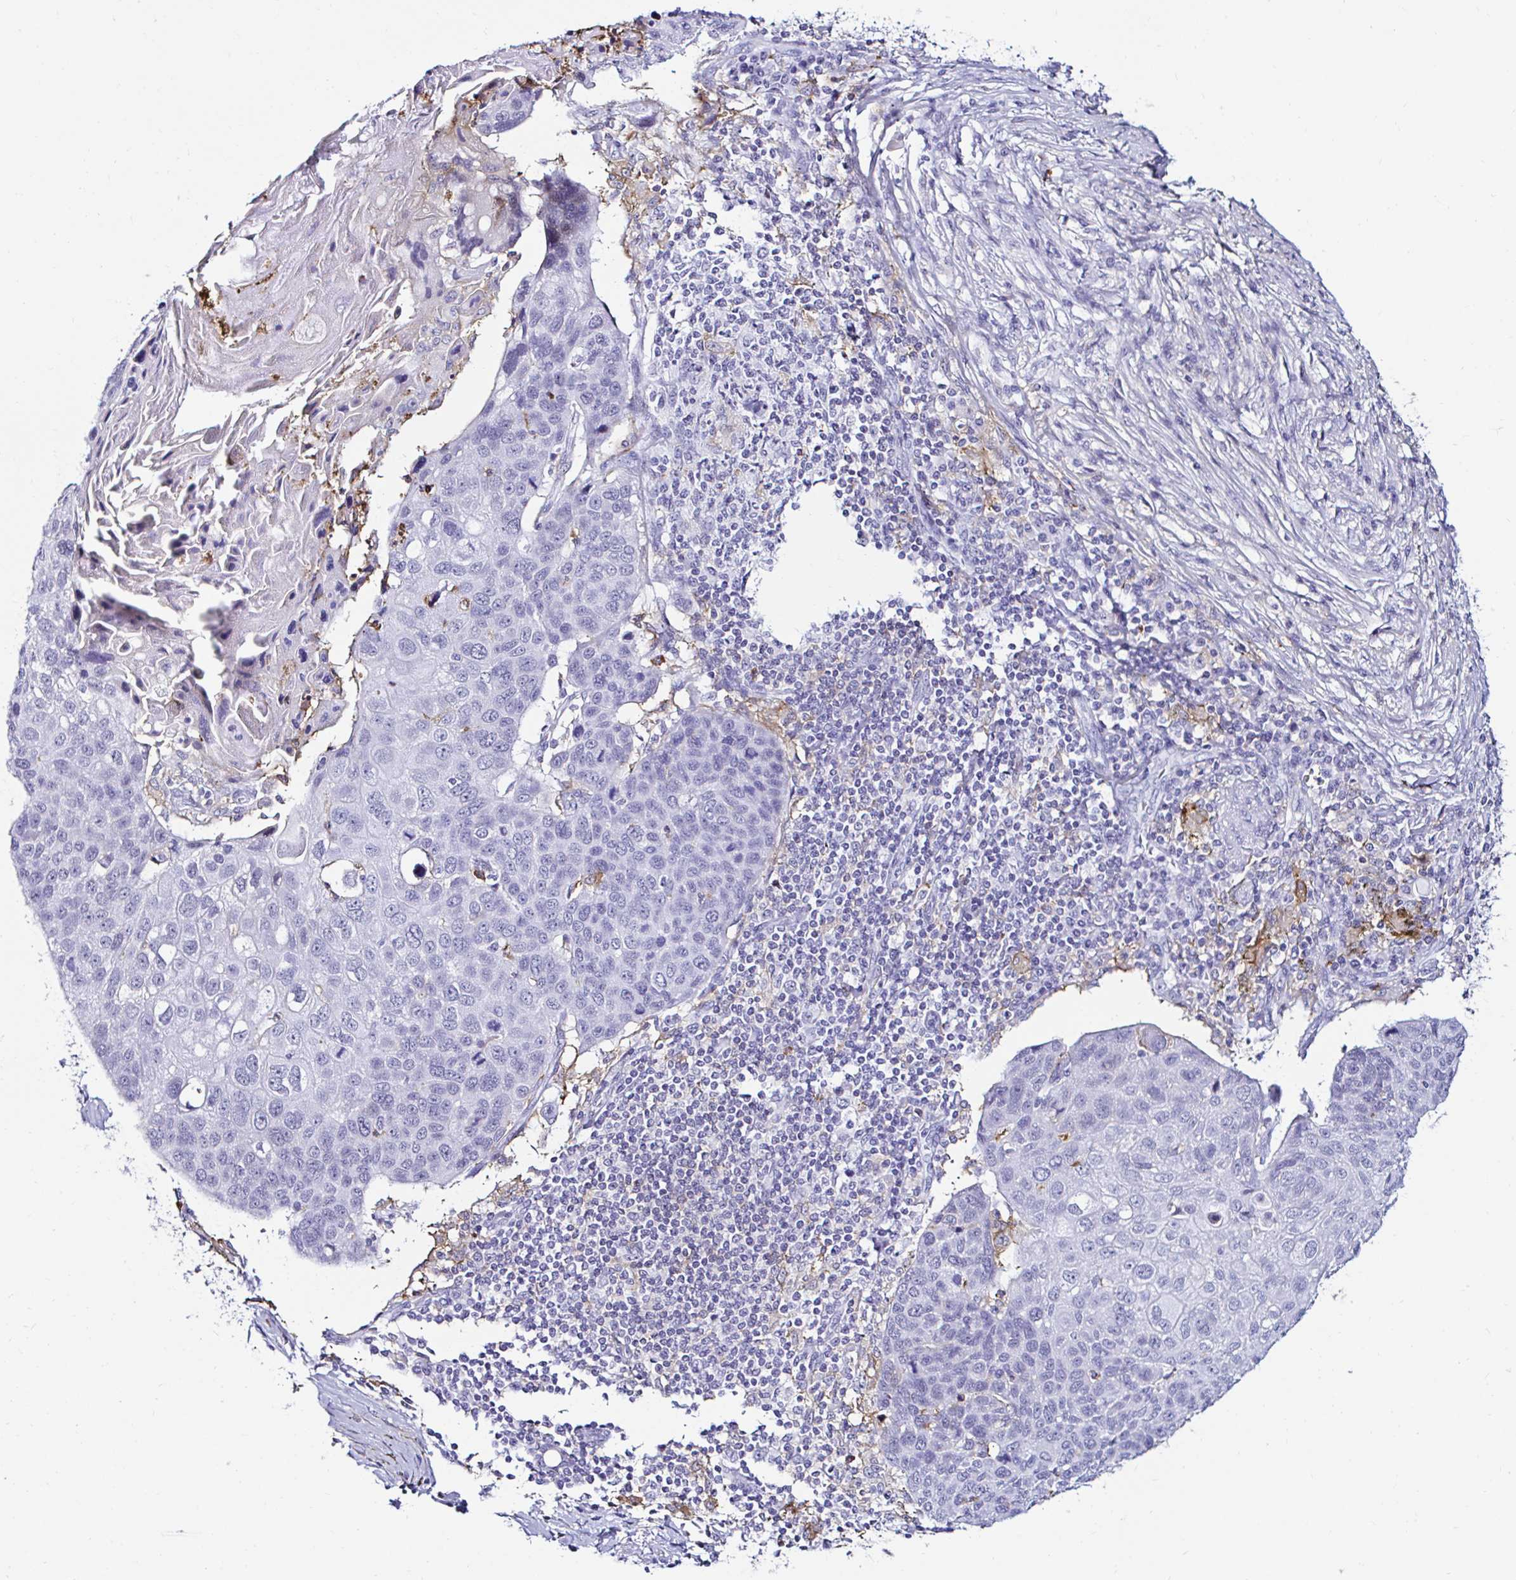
{"staining": {"intensity": "negative", "quantity": "none", "location": "none"}, "tissue": "lung cancer", "cell_type": "Tumor cells", "image_type": "cancer", "snomed": [{"axis": "morphology", "description": "Squamous cell carcinoma, NOS"}, {"axis": "topography", "description": "Lymph node"}, {"axis": "topography", "description": "Lung"}], "caption": "Protein analysis of lung cancer (squamous cell carcinoma) reveals no significant staining in tumor cells. (DAB immunohistochemistry (IHC) with hematoxylin counter stain).", "gene": "CYBB", "patient": {"sex": "male", "age": 61}}